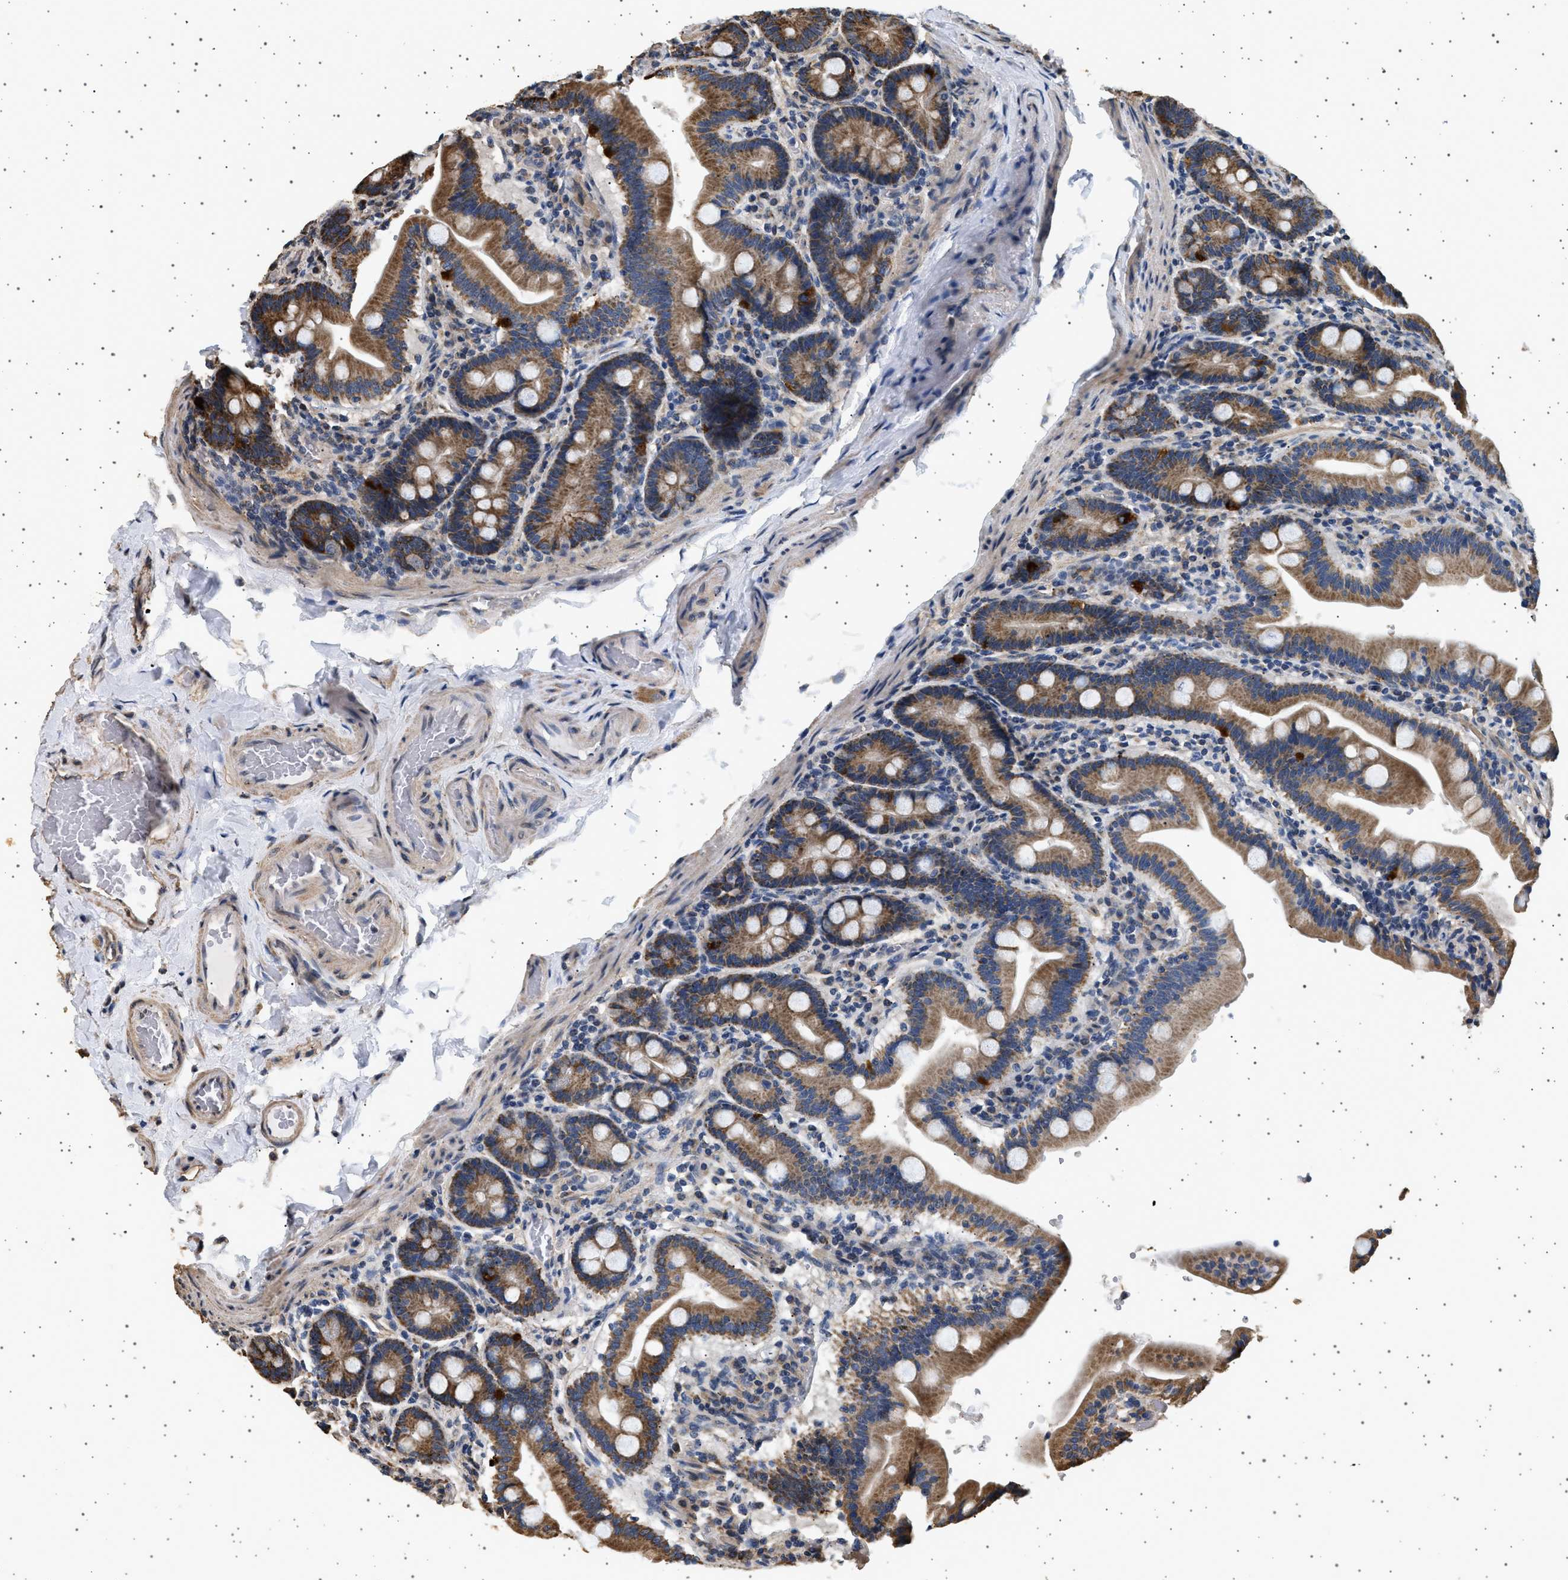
{"staining": {"intensity": "strong", "quantity": ">75%", "location": "cytoplasmic/membranous"}, "tissue": "duodenum", "cell_type": "Glandular cells", "image_type": "normal", "snomed": [{"axis": "morphology", "description": "Normal tissue, NOS"}, {"axis": "topography", "description": "Duodenum"}], "caption": "Protein staining of benign duodenum shows strong cytoplasmic/membranous staining in about >75% of glandular cells.", "gene": "KCNA4", "patient": {"sex": "male", "age": 54}}